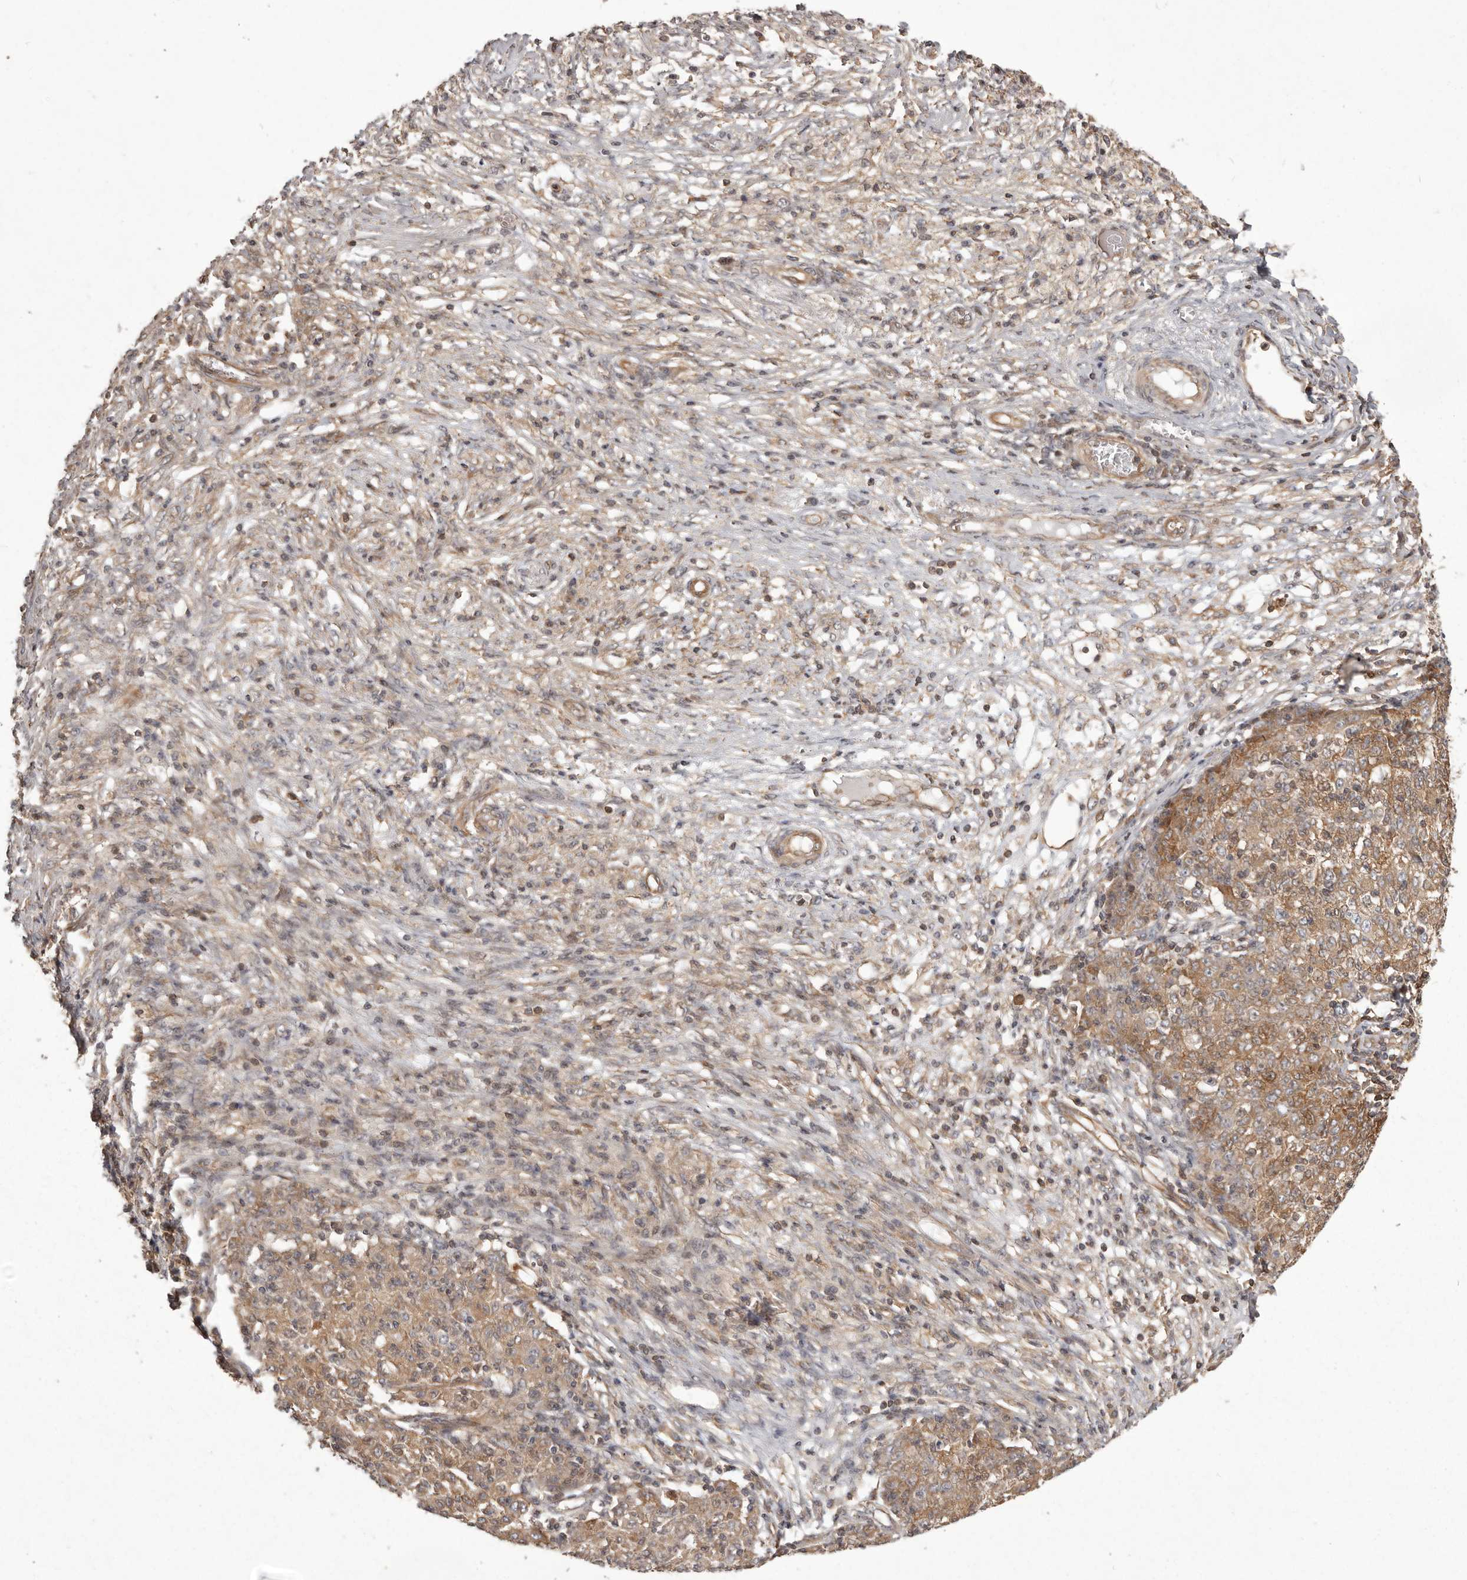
{"staining": {"intensity": "weak", "quantity": ">75%", "location": "cytoplasmic/membranous"}, "tissue": "ovarian cancer", "cell_type": "Tumor cells", "image_type": "cancer", "snomed": [{"axis": "morphology", "description": "Carcinoma, endometroid"}, {"axis": "topography", "description": "Ovary"}], "caption": "Ovarian cancer stained with a brown dye exhibits weak cytoplasmic/membranous positive staining in about >75% of tumor cells.", "gene": "NFKBIA", "patient": {"sex": "female", "age": 42}}